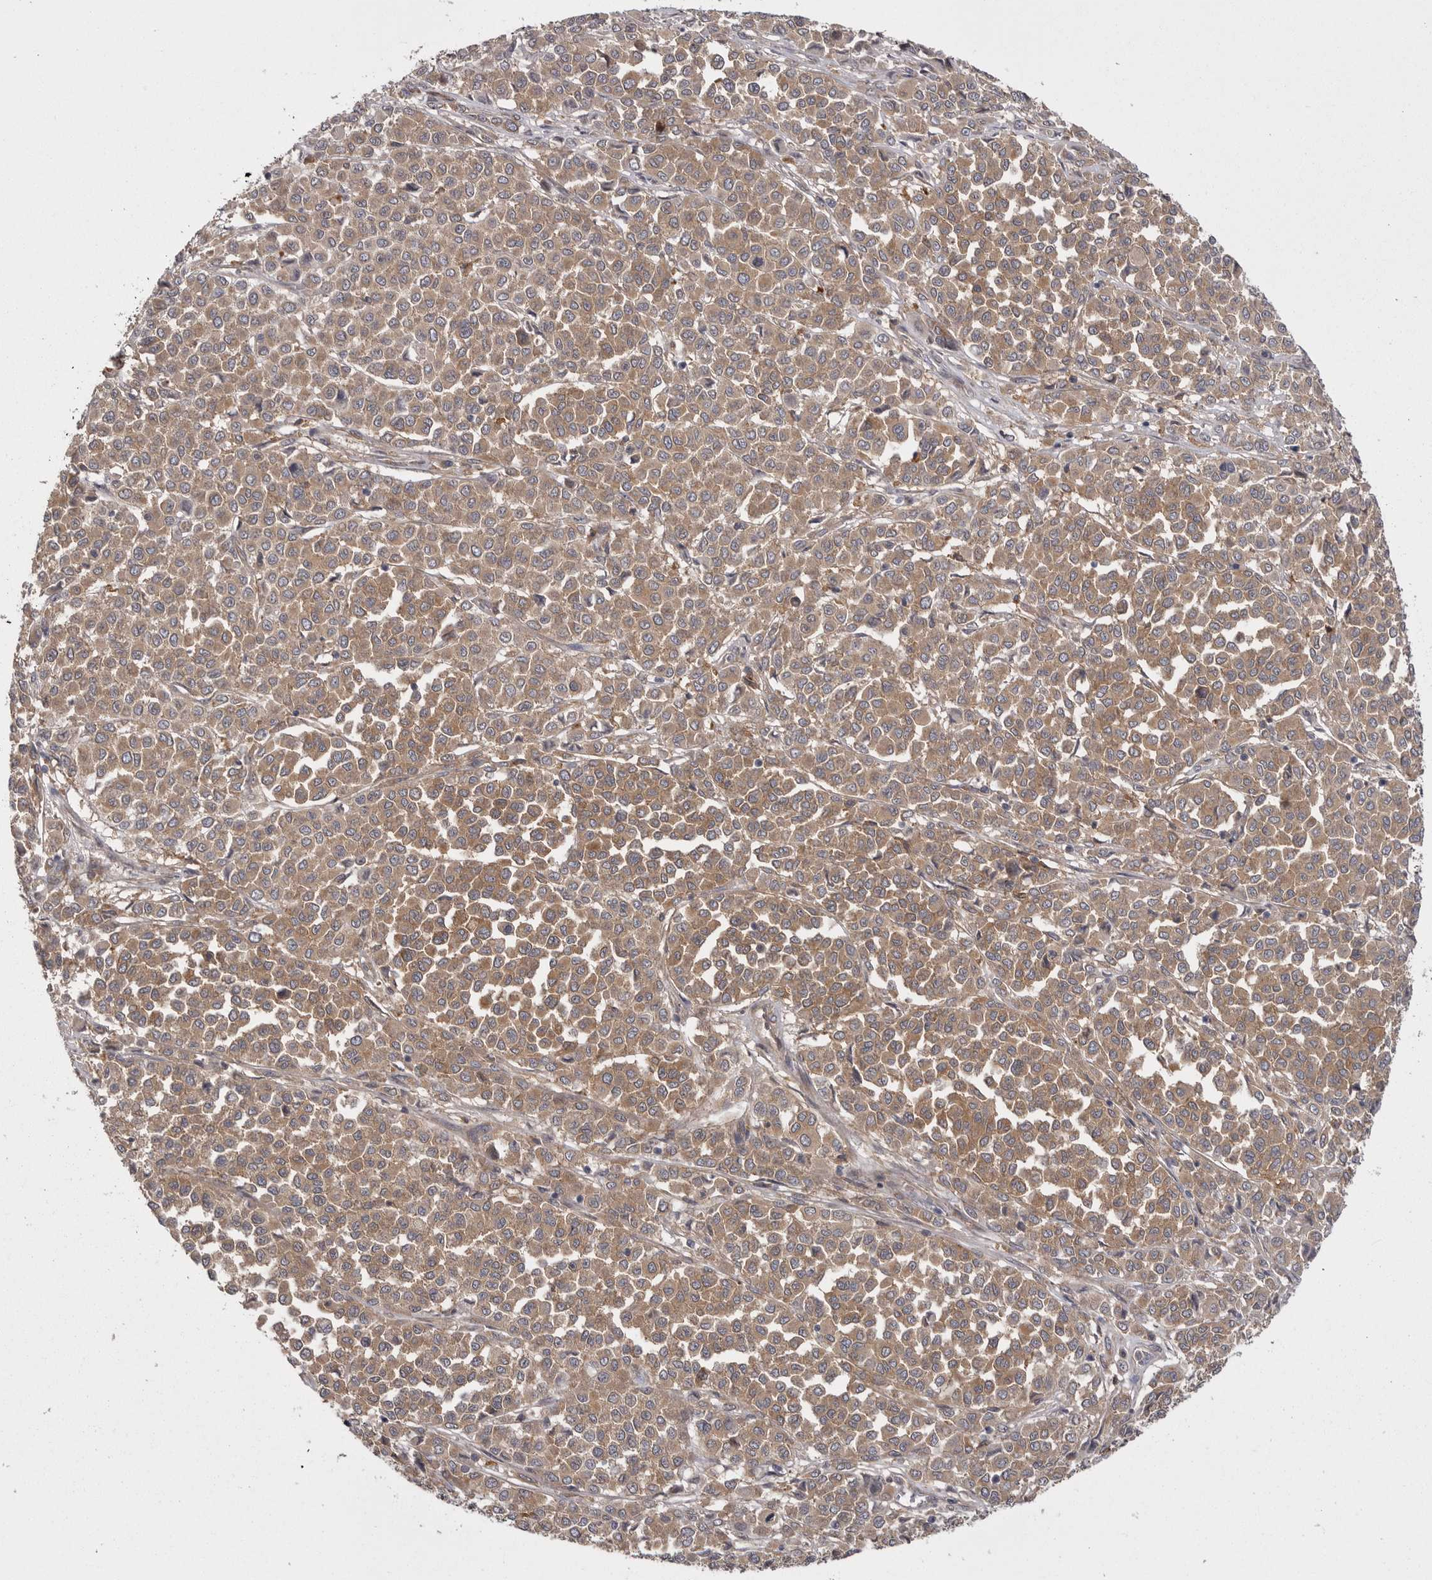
{"staining": {"intensity": "moderate", "quantity": ">75%", "location": "cytoplasmic/membranous"}, "tissue": "melanoma", "cell_type": "Tumor cells", "image_type": "cancer", "snomed": [{"axis": "morphology", "description": "Malignant melanoma, Metastatic site"}, {"axis": "topography", "description": "Pancreas"}], "caption": "High-magnification brightfield microscopy of melanoma stained with DAB (3,3'-diaminobenzidine) (brown) and counterstained with hematoxylin (blue). tumor cells exhibit moderate cytoplasmic/membranous expression is seen in about>75% of cells.", "gene": "OSBPL9", "patient": {"sex": "female", "age": 30}}